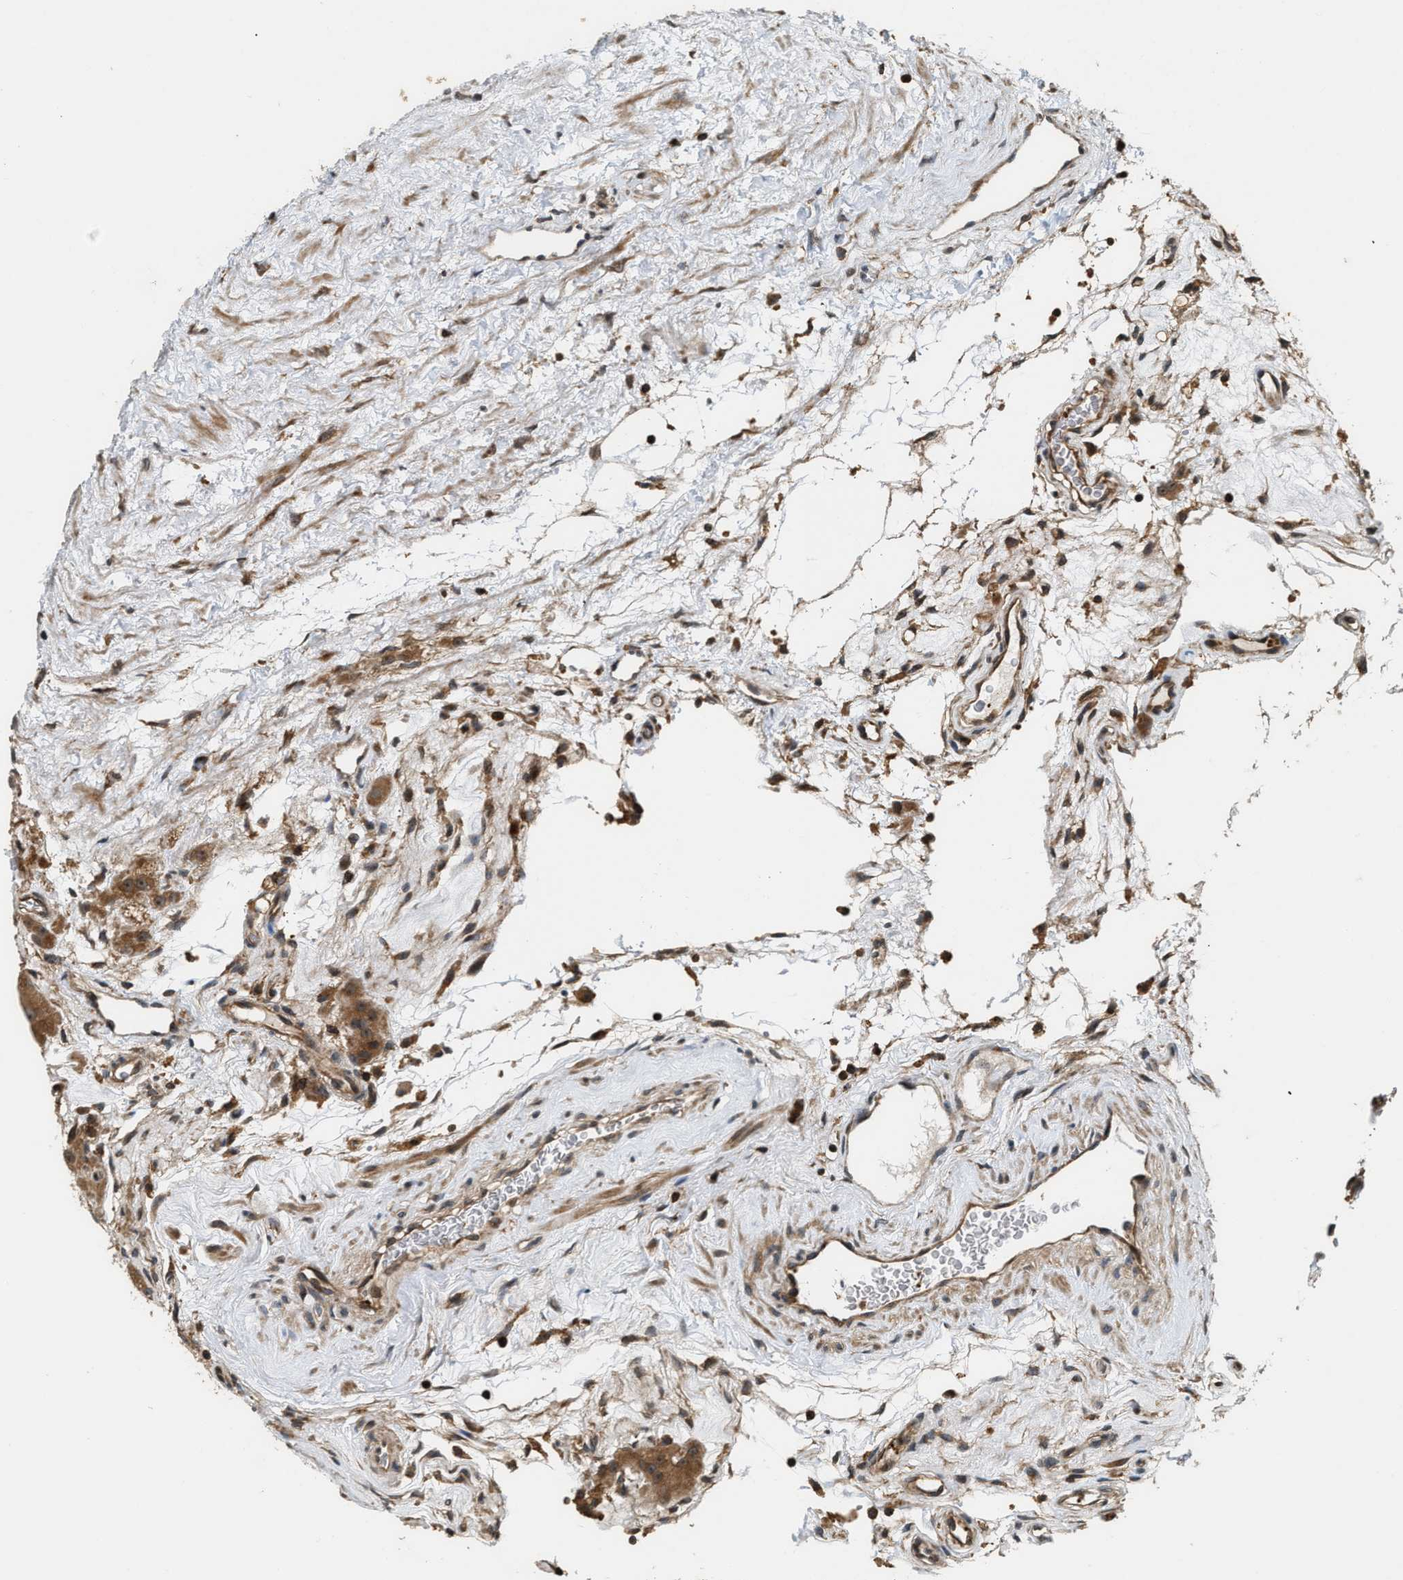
{"staining": {"intensity": "strong", "quantity": ">75%", "location": "cytoplasmic/membranous"}, "tissue": "testis cancer", "cell_type": "Tumor cells", "image_type": "cancer", "snomed": [{"axis": "morphology", "description": "Seminoma, NOS"}, {"axis": "topography", "description": "Testis"}], "caption": "Strong cytoplasmic/membranous protein positivity is identified in about >75% of tumor cells in testis cancer (seminoma).", "gene": "SNX5", "patient": {"sex": "male", "age": 71}}